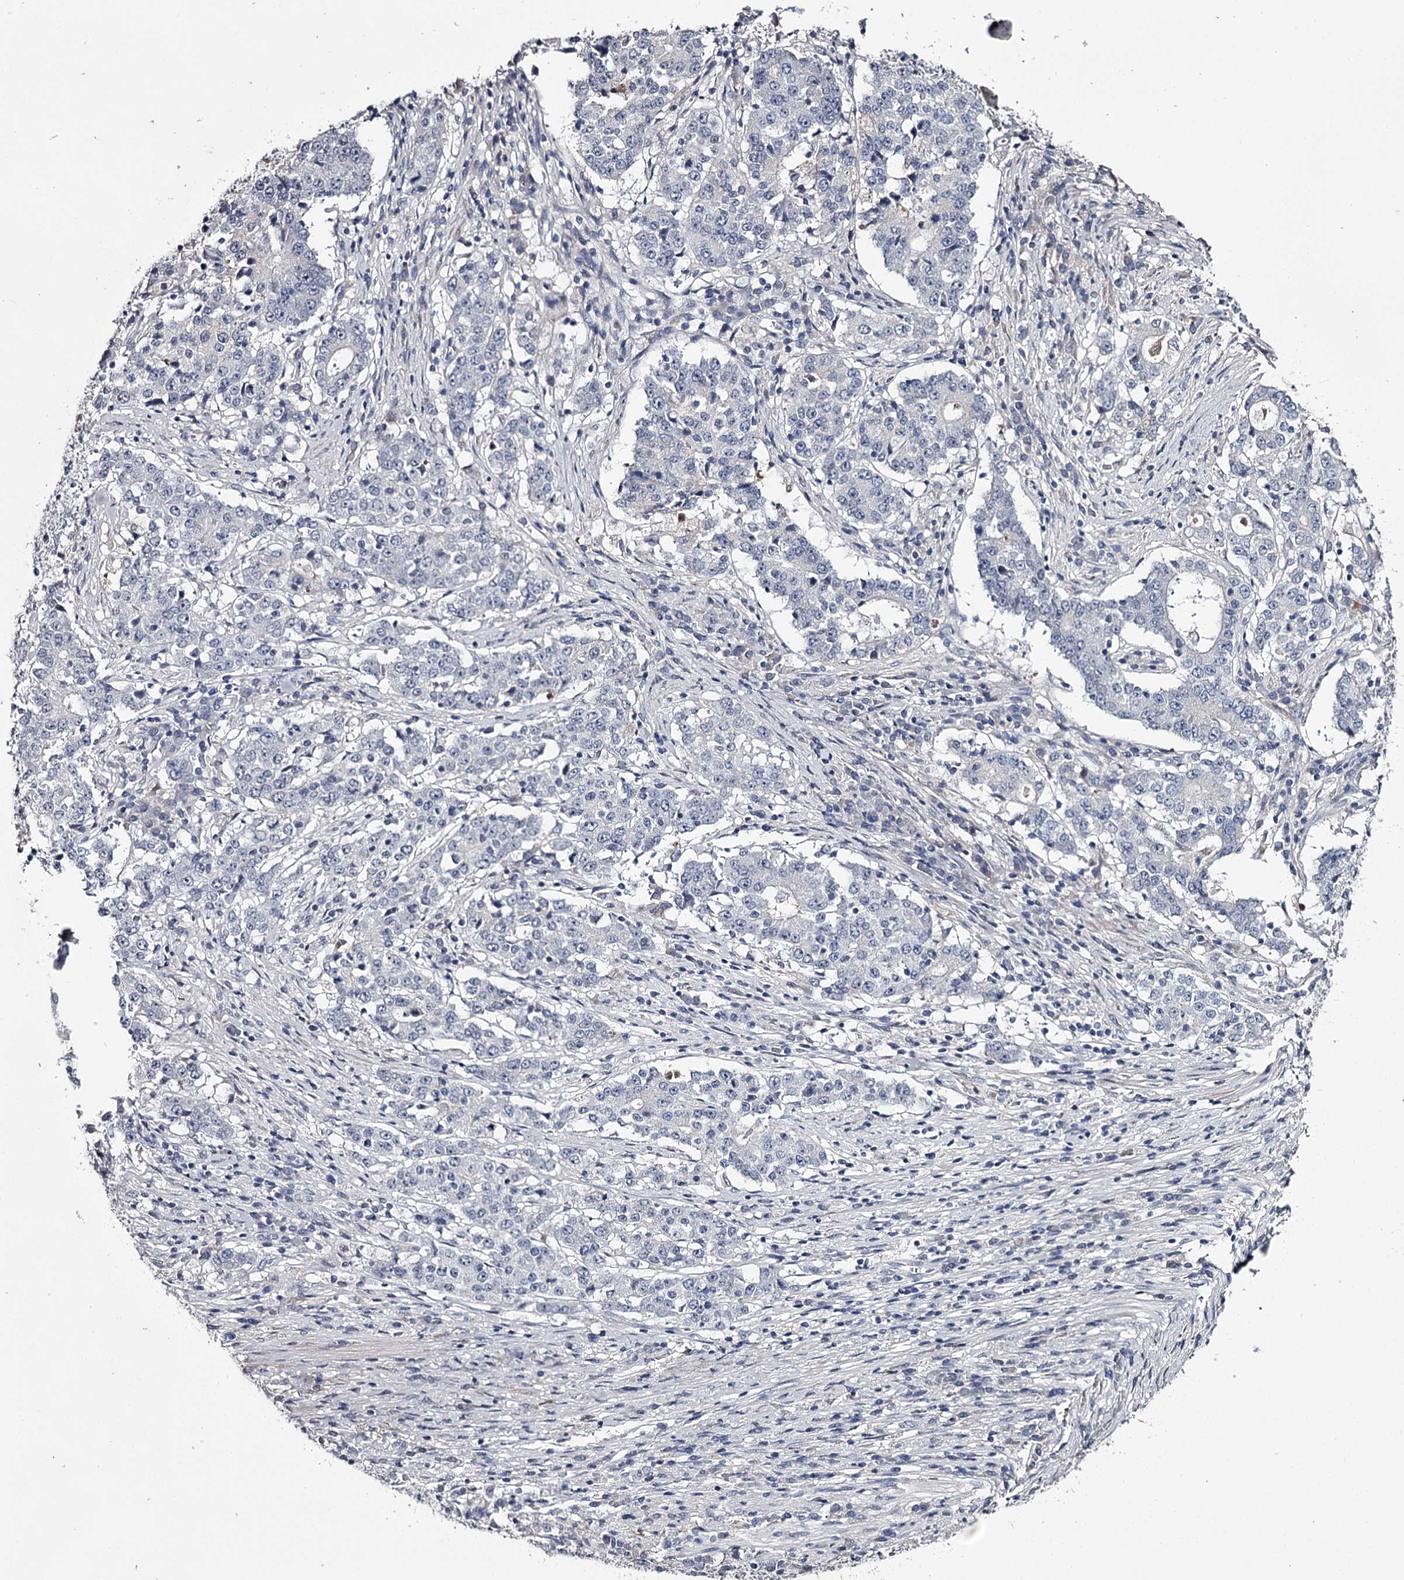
{"staining": {"intensity": "negative", "quantity": "none", "location": "none"}, "tissue": "stomach cancer", "cell_type": "Tumor cells", "image_type": "cancer", "snomed": [{"axis": "morphology", "description": "Adenocarcinoma, NOS"}, {"axis": "topography", "description": "Stomach"}], "caption": "Tumor cells show no significant protein positivity in stomach cancer.", "gene": "FDXACB1", "patient": {"sex": "male", "age": 59}}